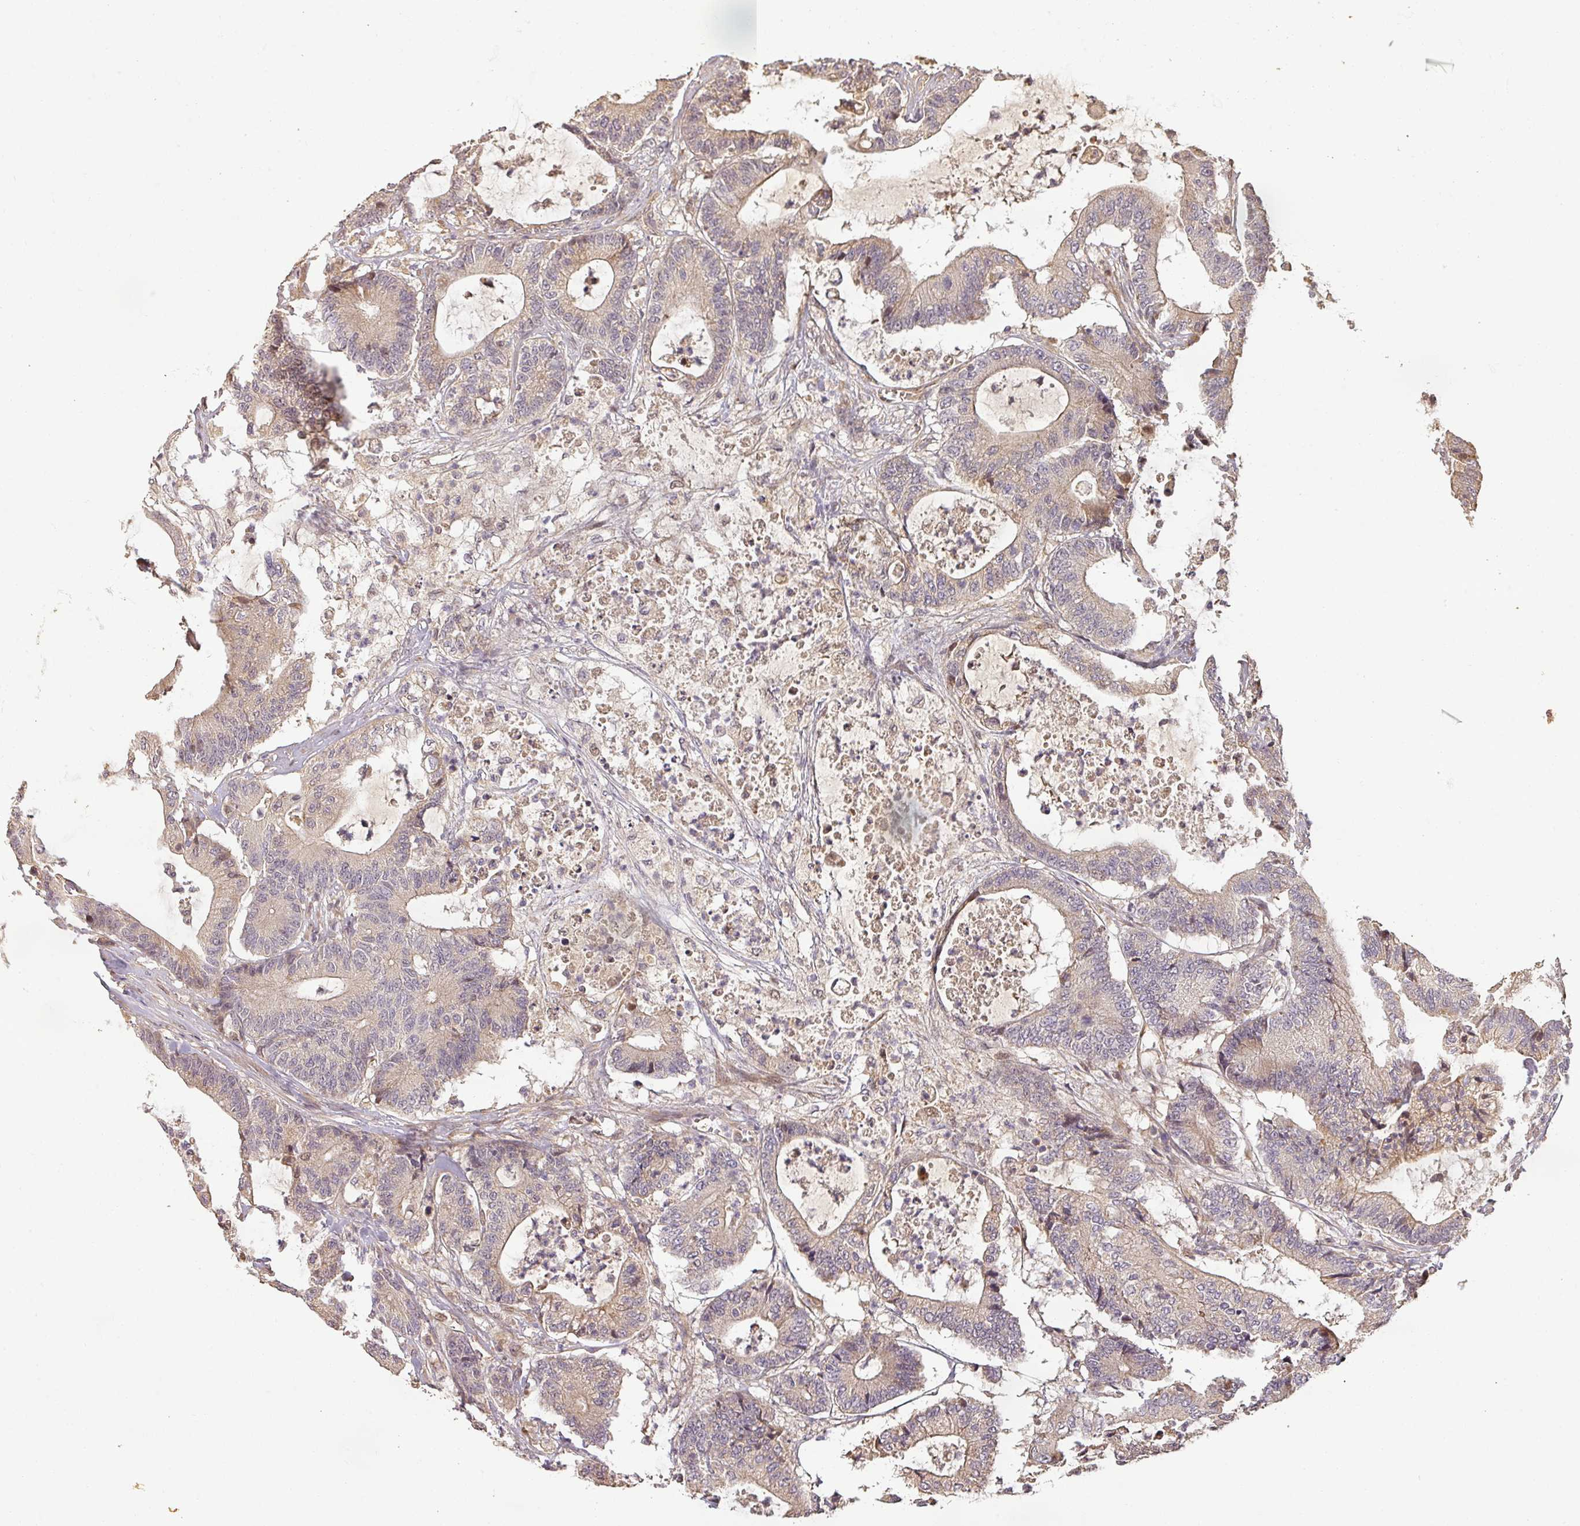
{"staining": {"intensity": "weak", "quantity": "<25%", "location": "cytoplasmic/membranous,nuclear"}, "tissue": "colorectal cancer", "cell_type": "Tumor cells", "image_type": "cancer", "snomed": [{"axis": "morphology", "description": "Adenocarcinoma, NOS"}, {"axis": "topography", "description": "Colon"}], "caption": "Tumor cells are negative for protein expression in human adenocarcinoma (colorectal).", "gene": "BPIFB3", "patient": {"sex": "female", "age": 84}}